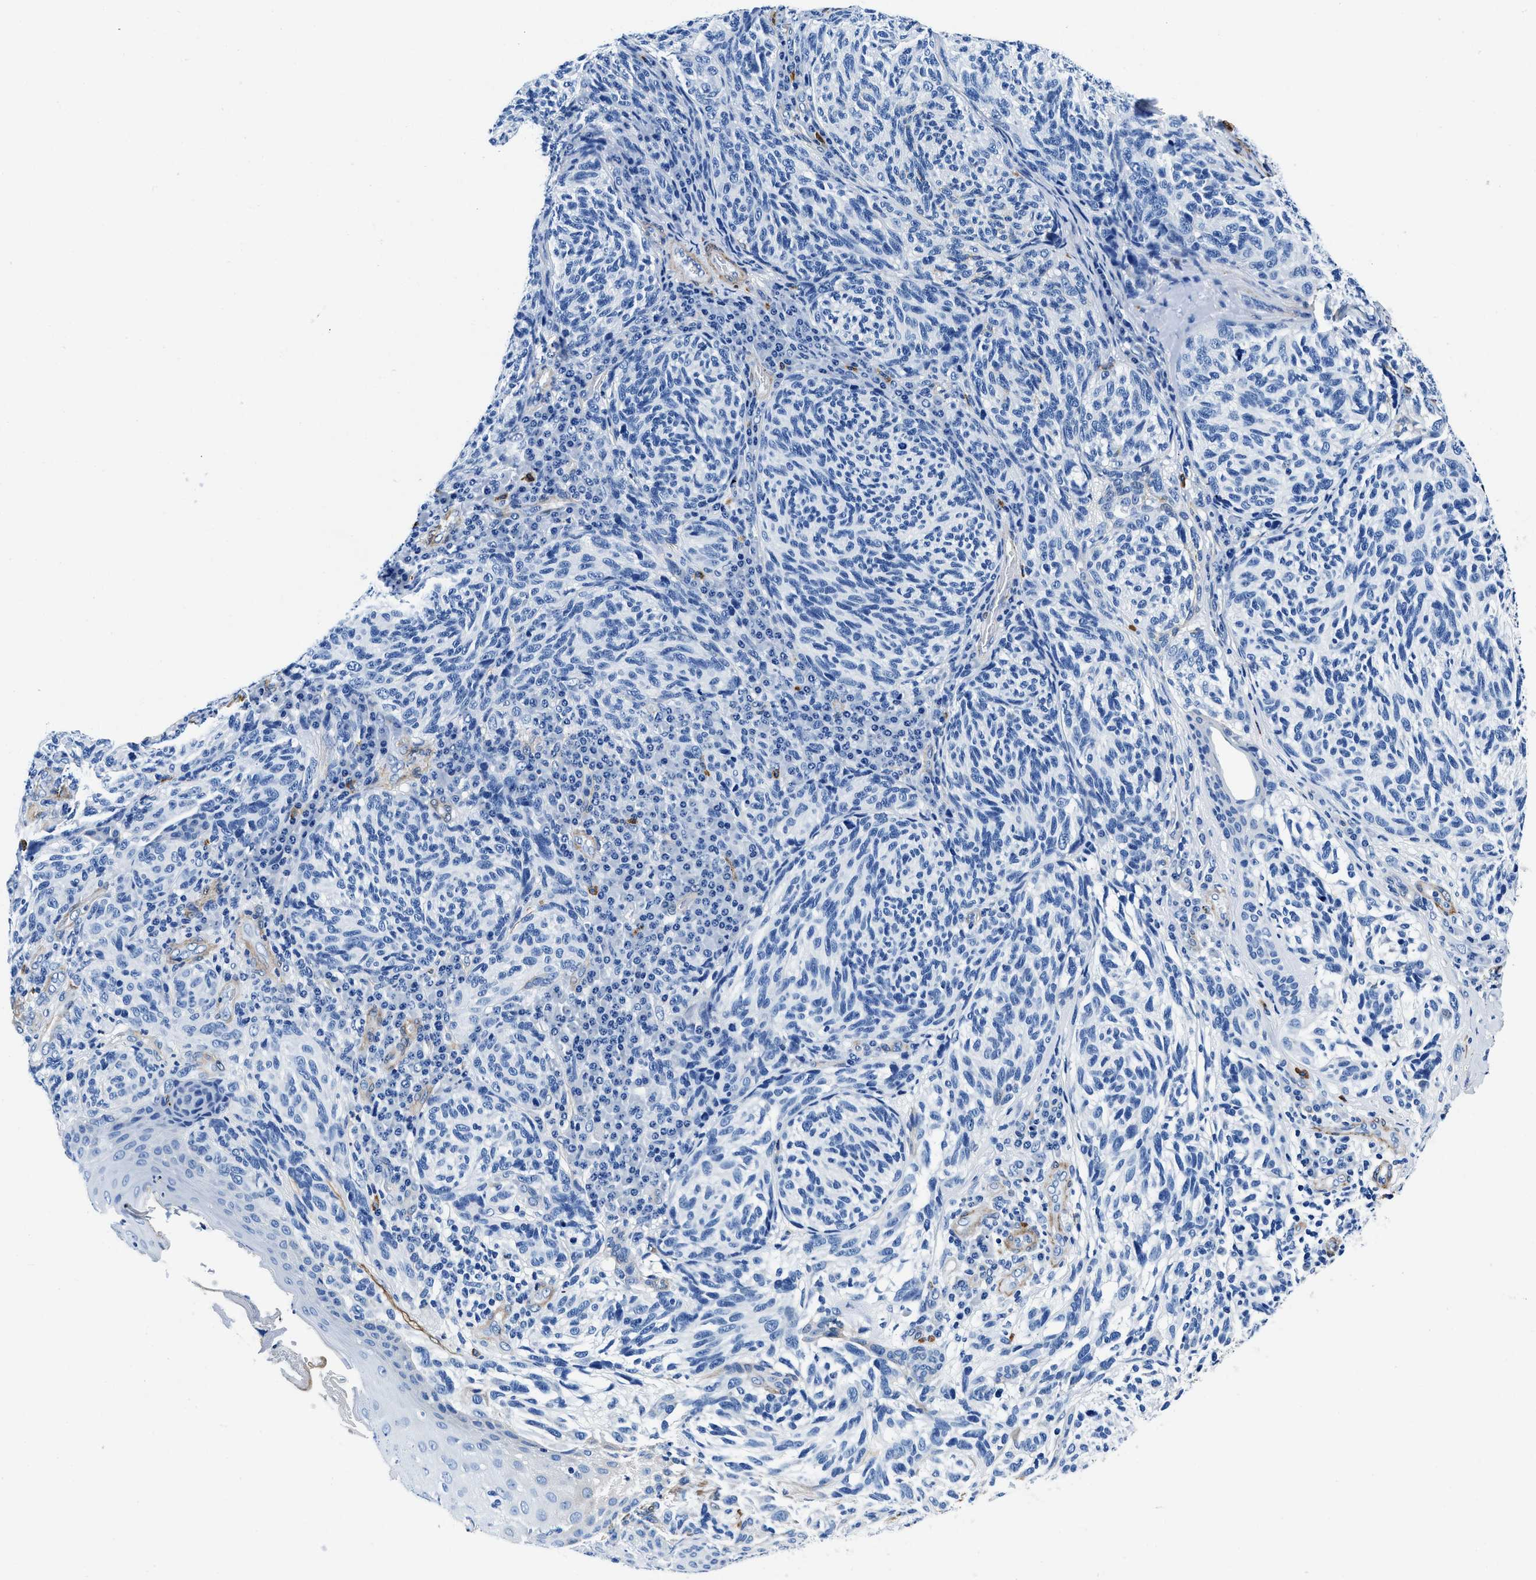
{"staining": {"intensity": "negative", "quantity": "none", "location": "none"}, "tissue": "melanoma", "cell_type": "Tumor cells", "image_type": "cancer", "snomed": [{"axis": "morphology", "description": "Malignant melanoma, NOS"}, {"axis": "topography", "description": "Skin"}], "caption": "Immunohistochemical staining of malignant melanoma reveals no significant expression in tumor cells.", "gene": "TEX261", "patient": {"sex": "female", "age": 73}}